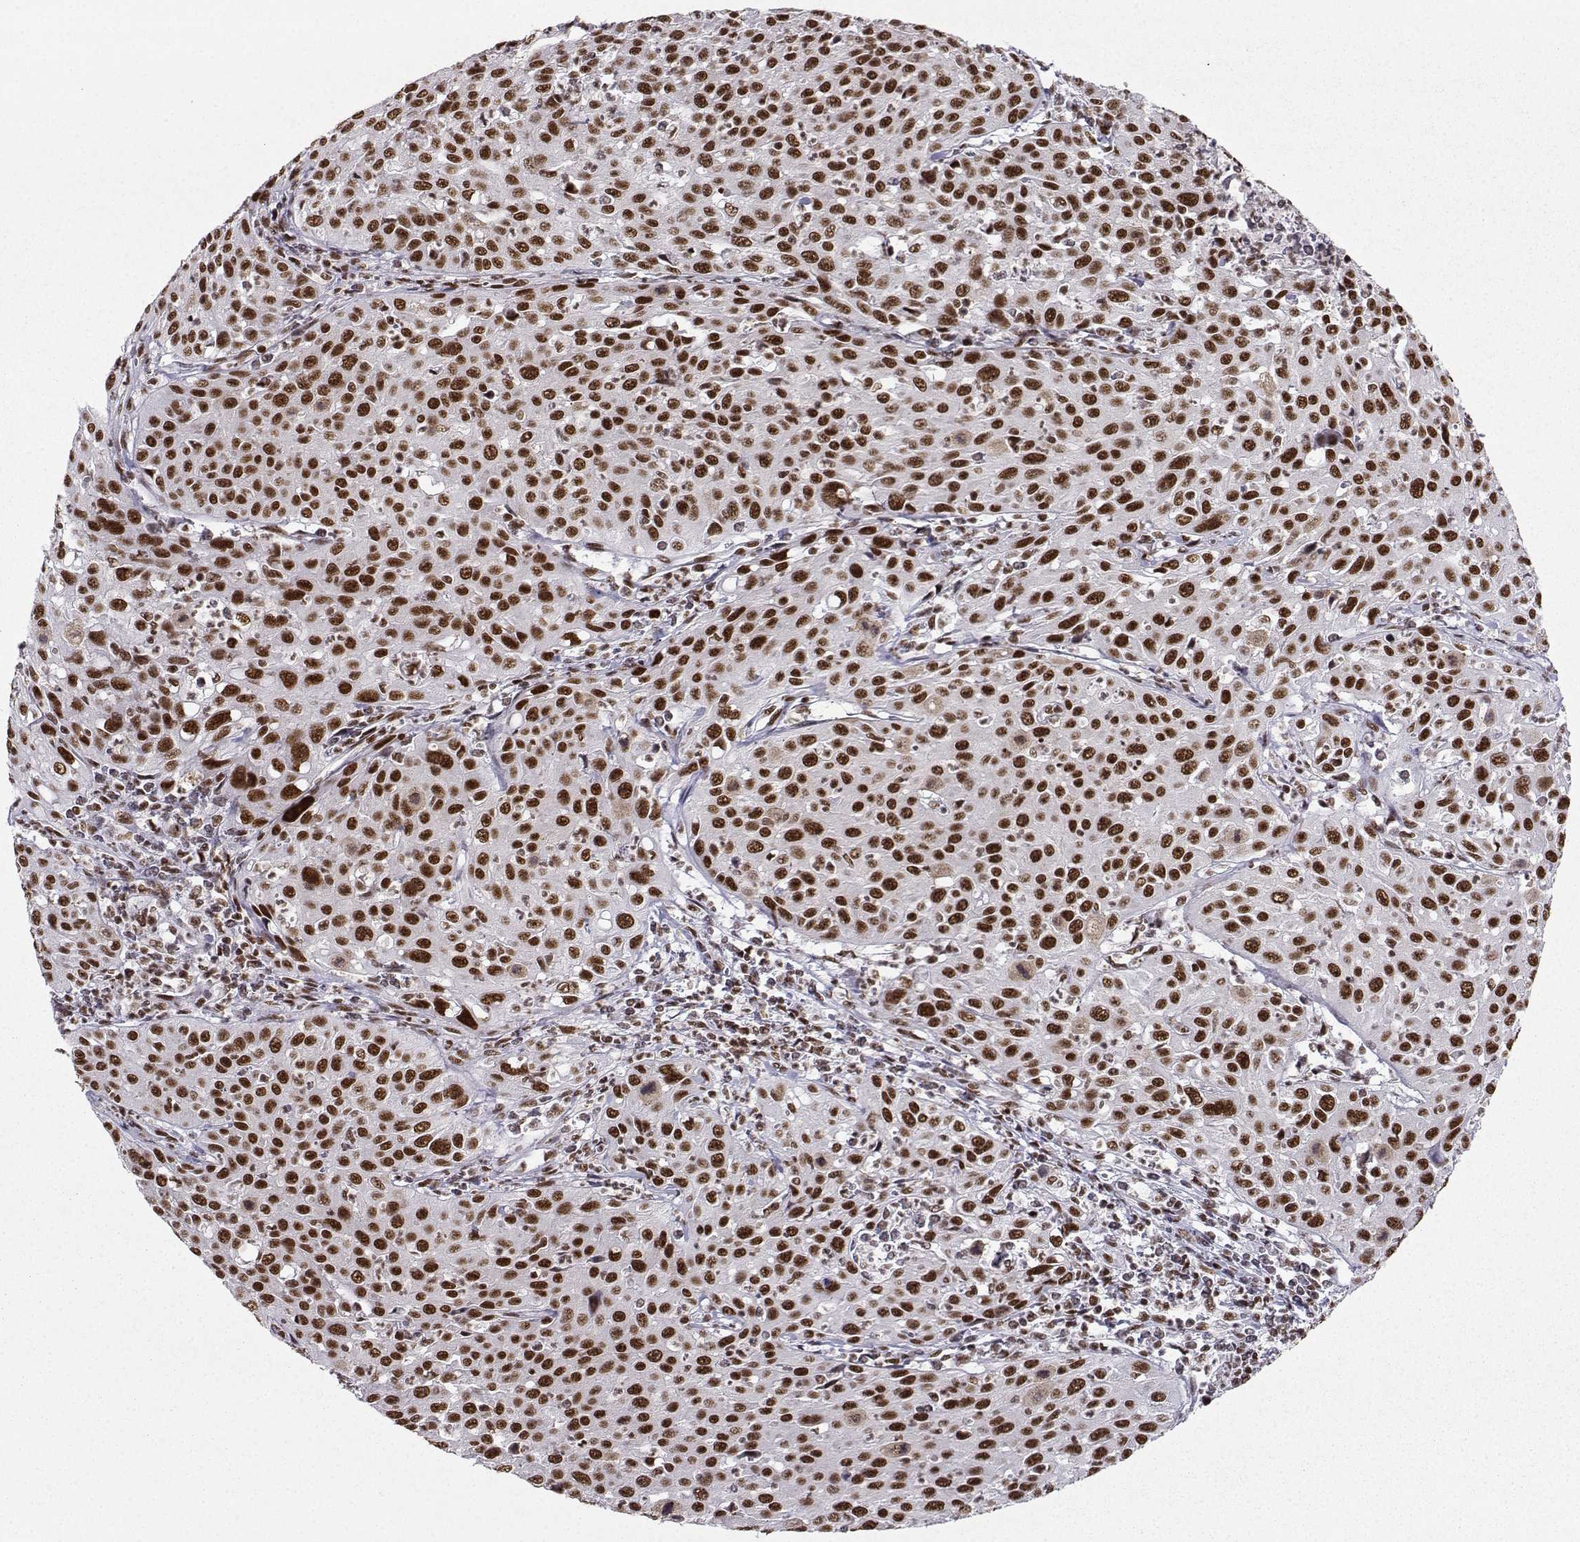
{"staining": {"intensity": "strong", "quantity": ">75%", "location": "nuclear"}, "tissue": "cervical cancer", "cell_type": "Tumor cells", "image_type": "cancer", "snomed": [{"axis": "morphology", "description": "Squamous cell carcinoma, NOS"}, {"axis": "topography", "description": "Cervix"}], "caption": "About >75% of tumor cells in human squamous cell carcinoma (cervical) reveal strong nuclear protein positivity as visualized by brown immunohistochemical staining.", "gene": "SNRPB2", "patient": {"sex": "female", "age": 26}}